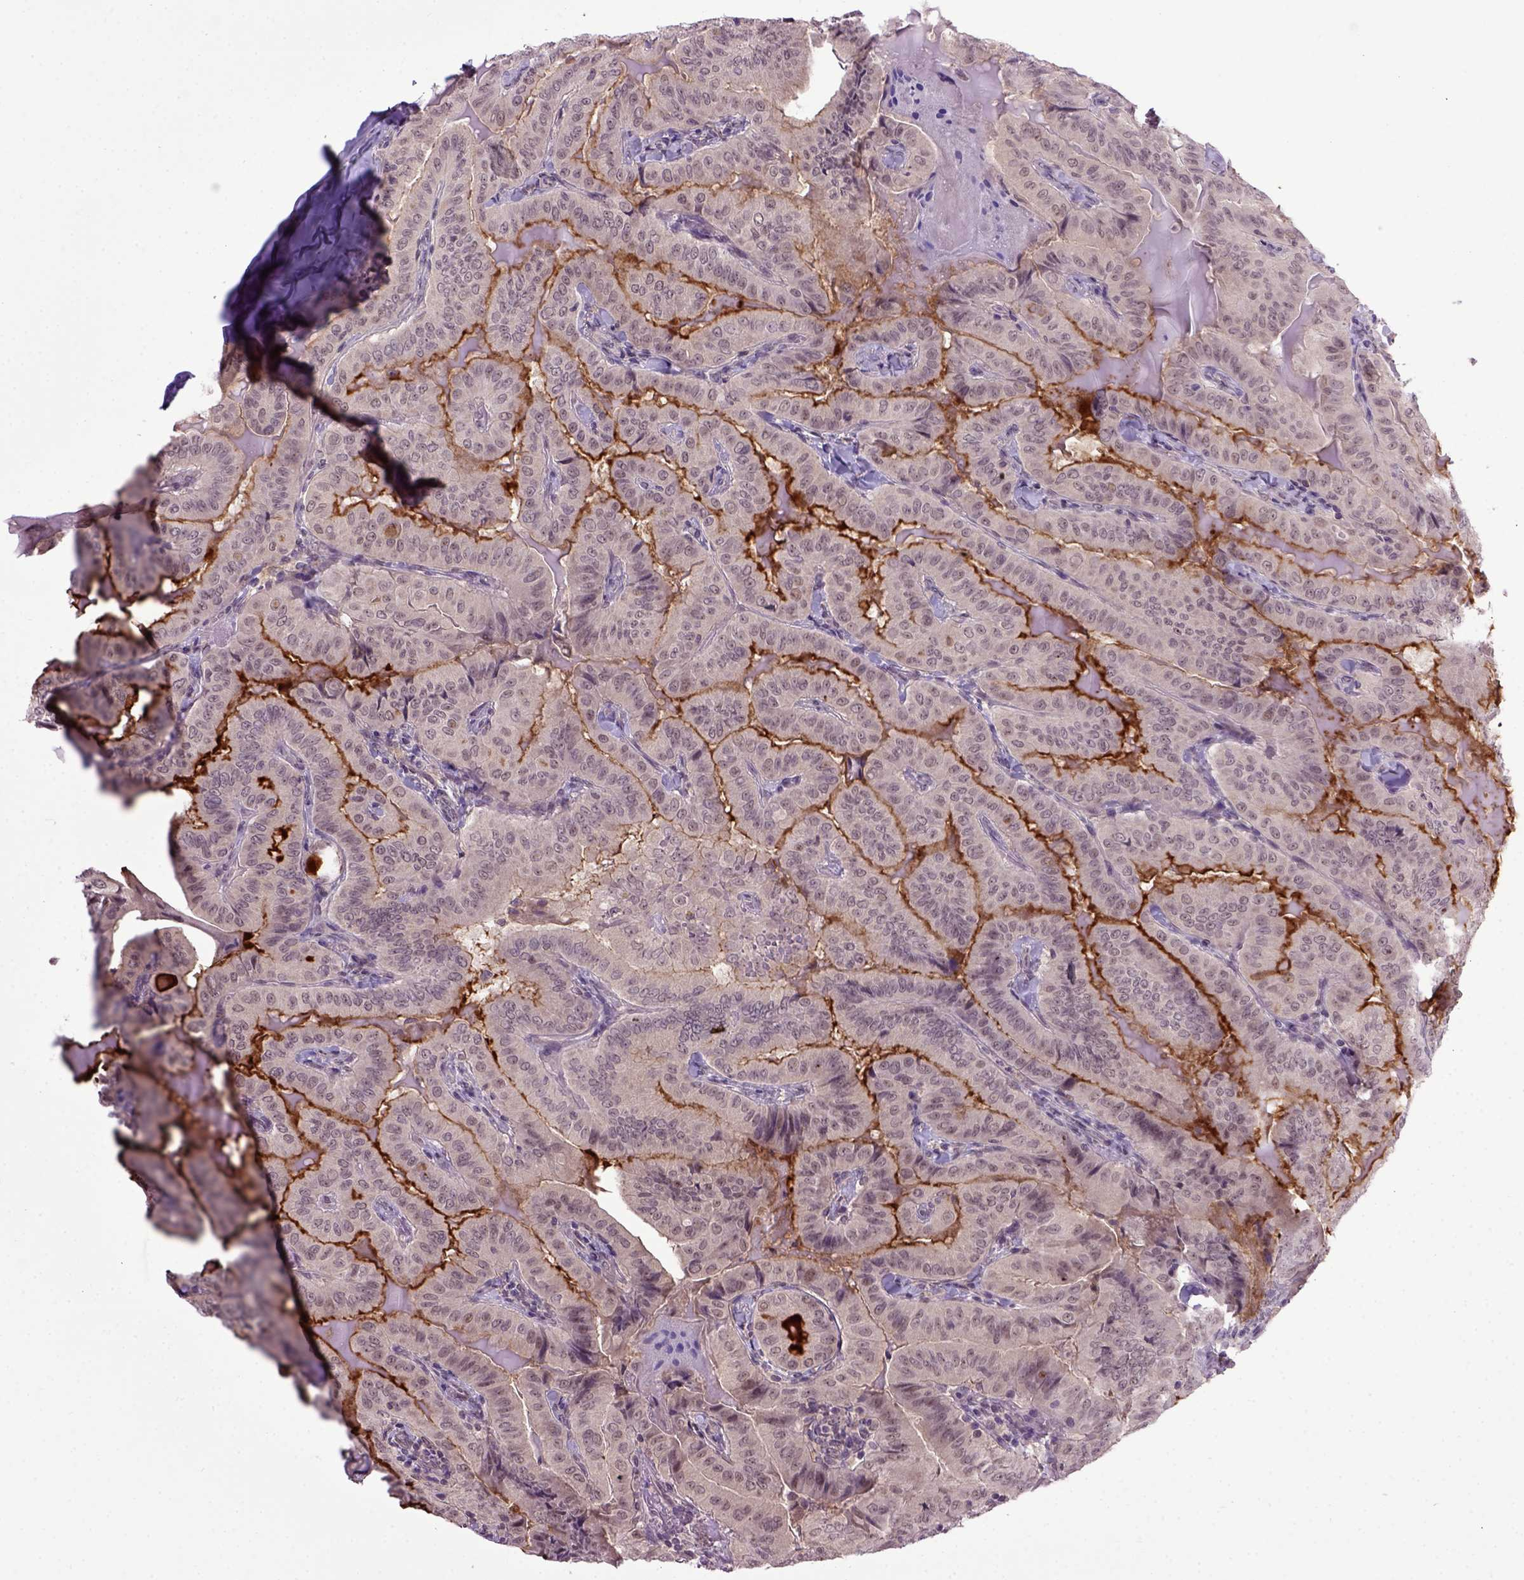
{"staining": {"intensity": "negative", "quantity": "none", "location": "none"}, "tissue": "thyroid cancer", "cell_type": "Tumor cells", "image_type": "cancer", "snomed": [{"axis": "morphology", "description": "Papillary adenocarcinoma, NOS"}, {"axis": "topography", "description": "Thyroid gland"}], "caption": "Immunohistochemistry photomicrograph of papillary adenocarcinoma (thyroid) stained for a protein (brown), which displays no positivity in tumor cells.", "gene": "RAB43", "patient": {"sex": "female", "age": 68}}